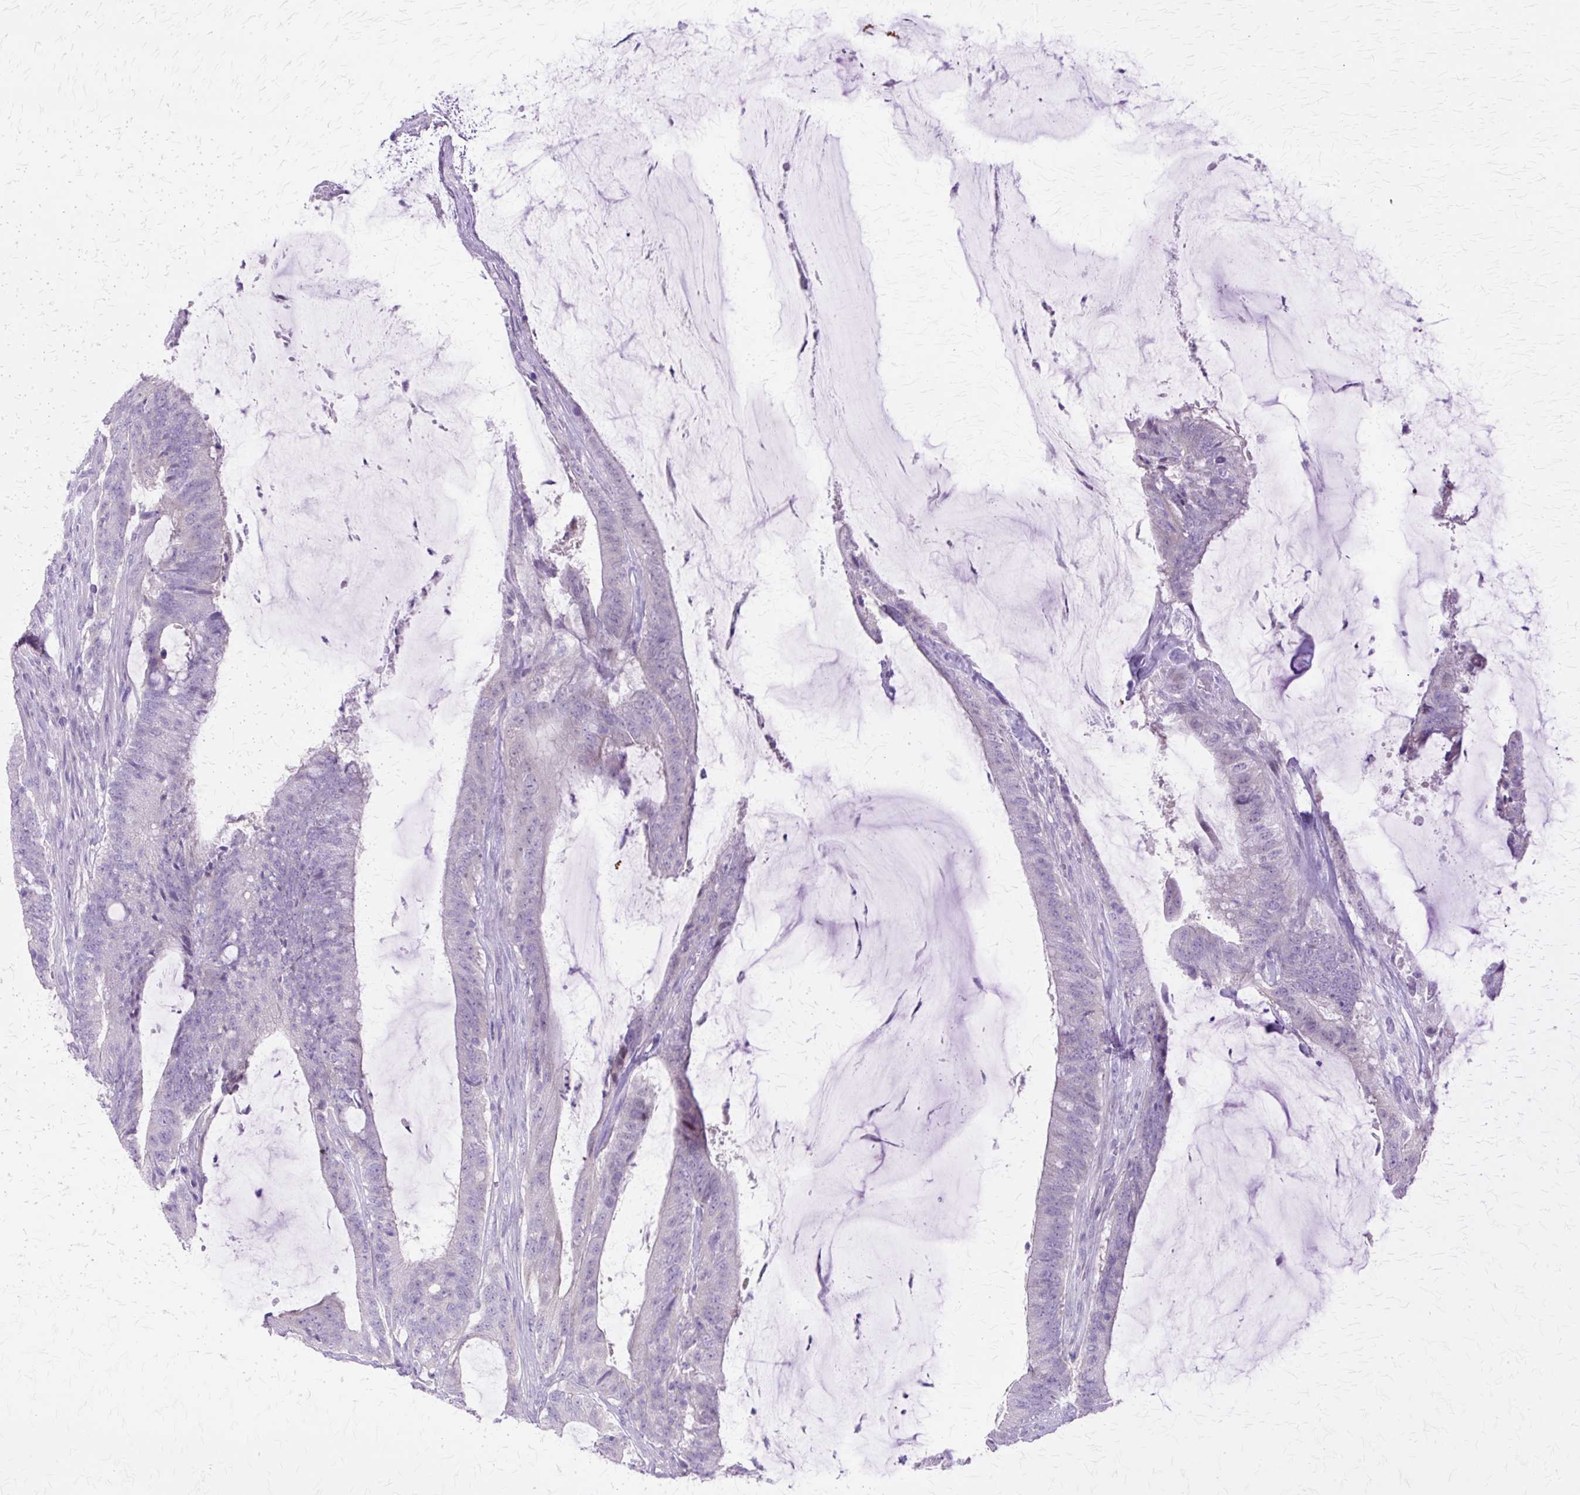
{"staining": {"intensity": "negative", "quantity": "none", "location": "none"}, "tissue": "colorectal cancer", "cell_type": "Tumor cells", "image_type": "cancer", "snomed": [{"axis": "morphology", "description": "Adenocarcinoma, NOS"}, {"axis": "topography", "description": "Colon"}], "caption": "Image shows no protein positivity in tumor cells of colorectal cancer tissue.", "gene": "HSPA8", "patient": {"sex": "female", "age": 43}}